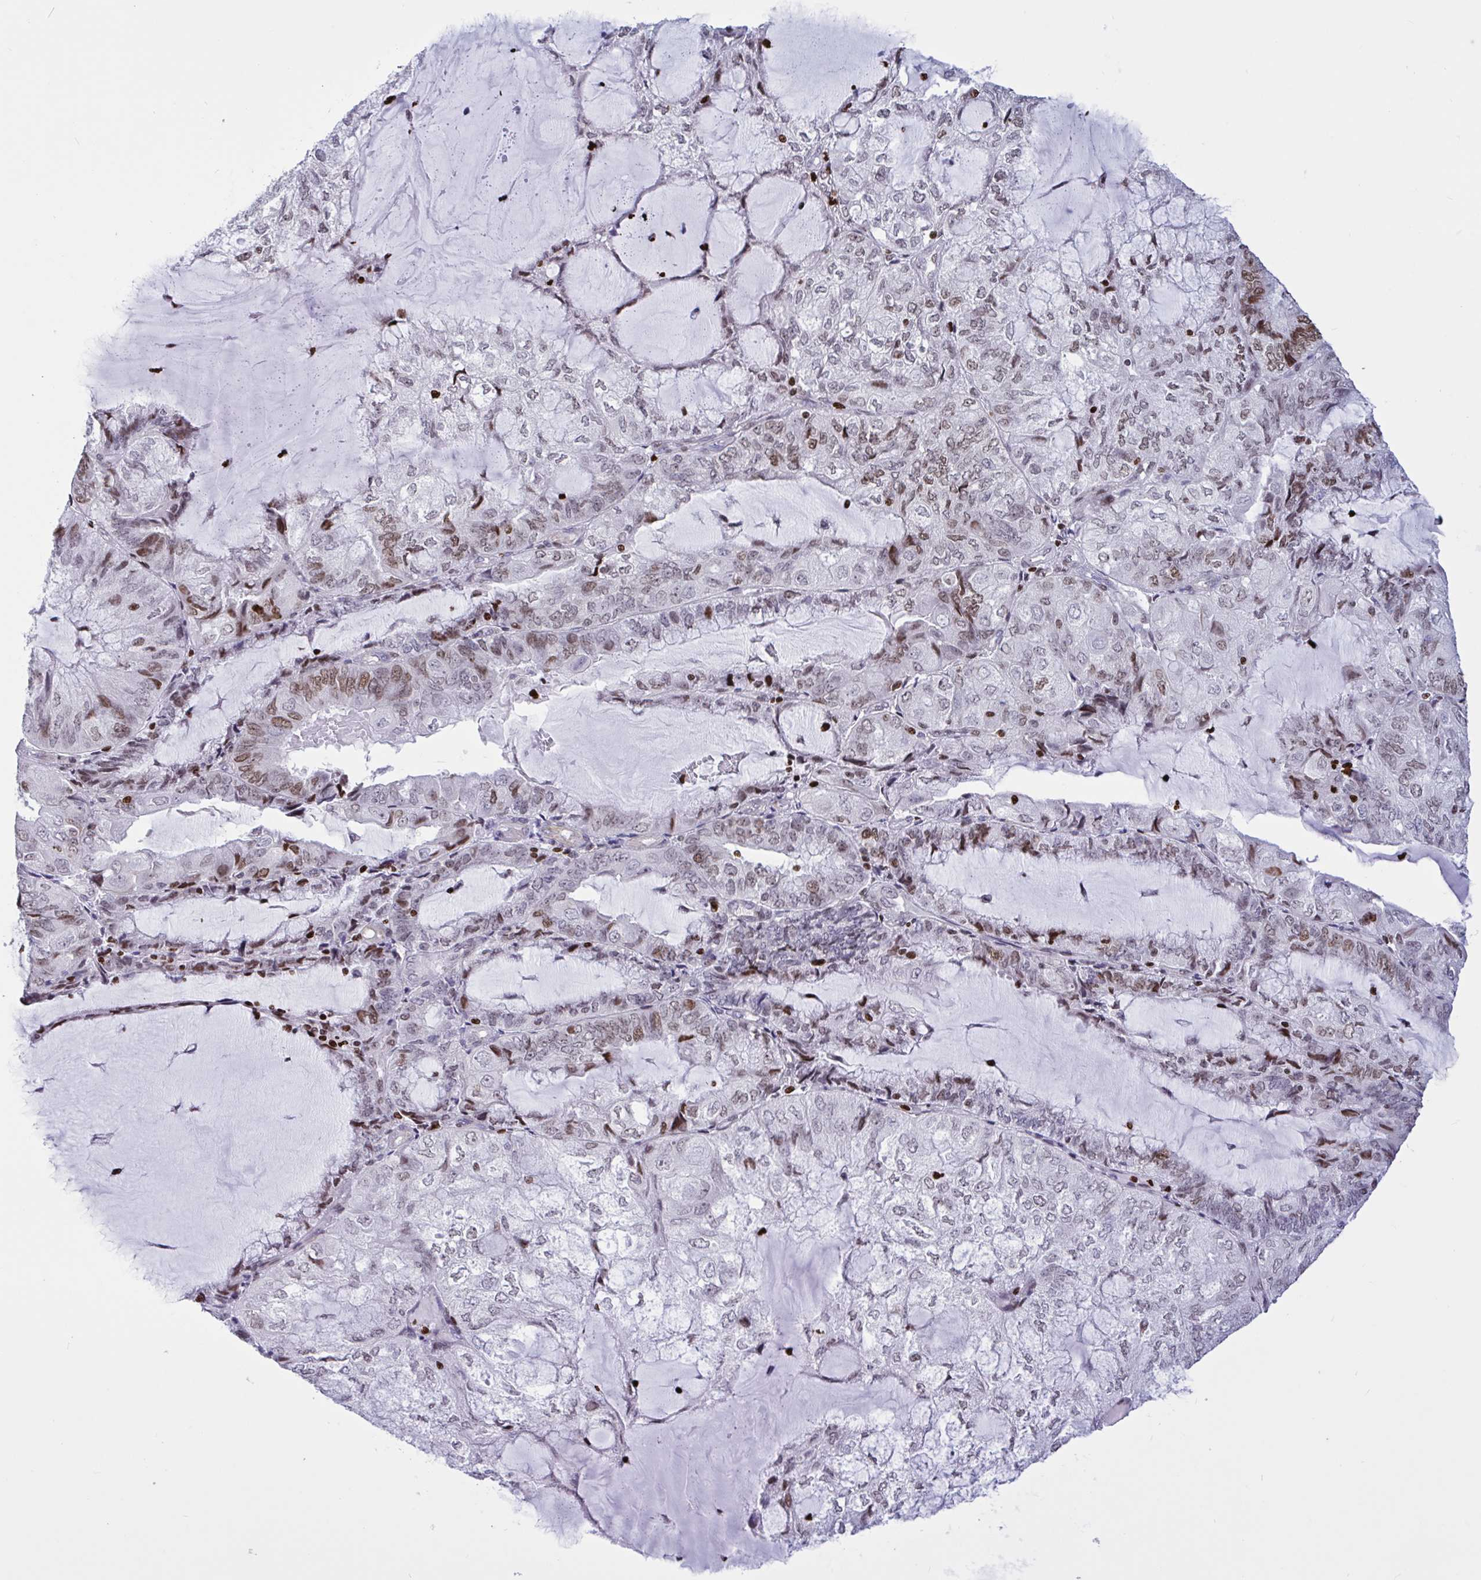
{"staining": {"intensity": "weak", "quantity": "<25%", "location": "nuclear"}, "tissue": "endometrial cancer", "cell_type": "Tumor cells", "image_type": "cancer", "snomed": [{"axis": "morphology", "description": "Adenocarcinoma, NOS"}, {"axis": "topography", "description": "Endometrium"}], "caption": "High power microscopy histopathology image of an immunohistochemistry (IHC) micrograph of endometrial cancer (adenocarcinoma), revealing no significant staining in tumor cells. The staining is performed using DAB (3,3'-diaminobenzidine) brown chromogen with nuclei counter-stained in using hematoxylin.", "gene": "HMGB2", "patient": {"sex": "female", "age": 81}}